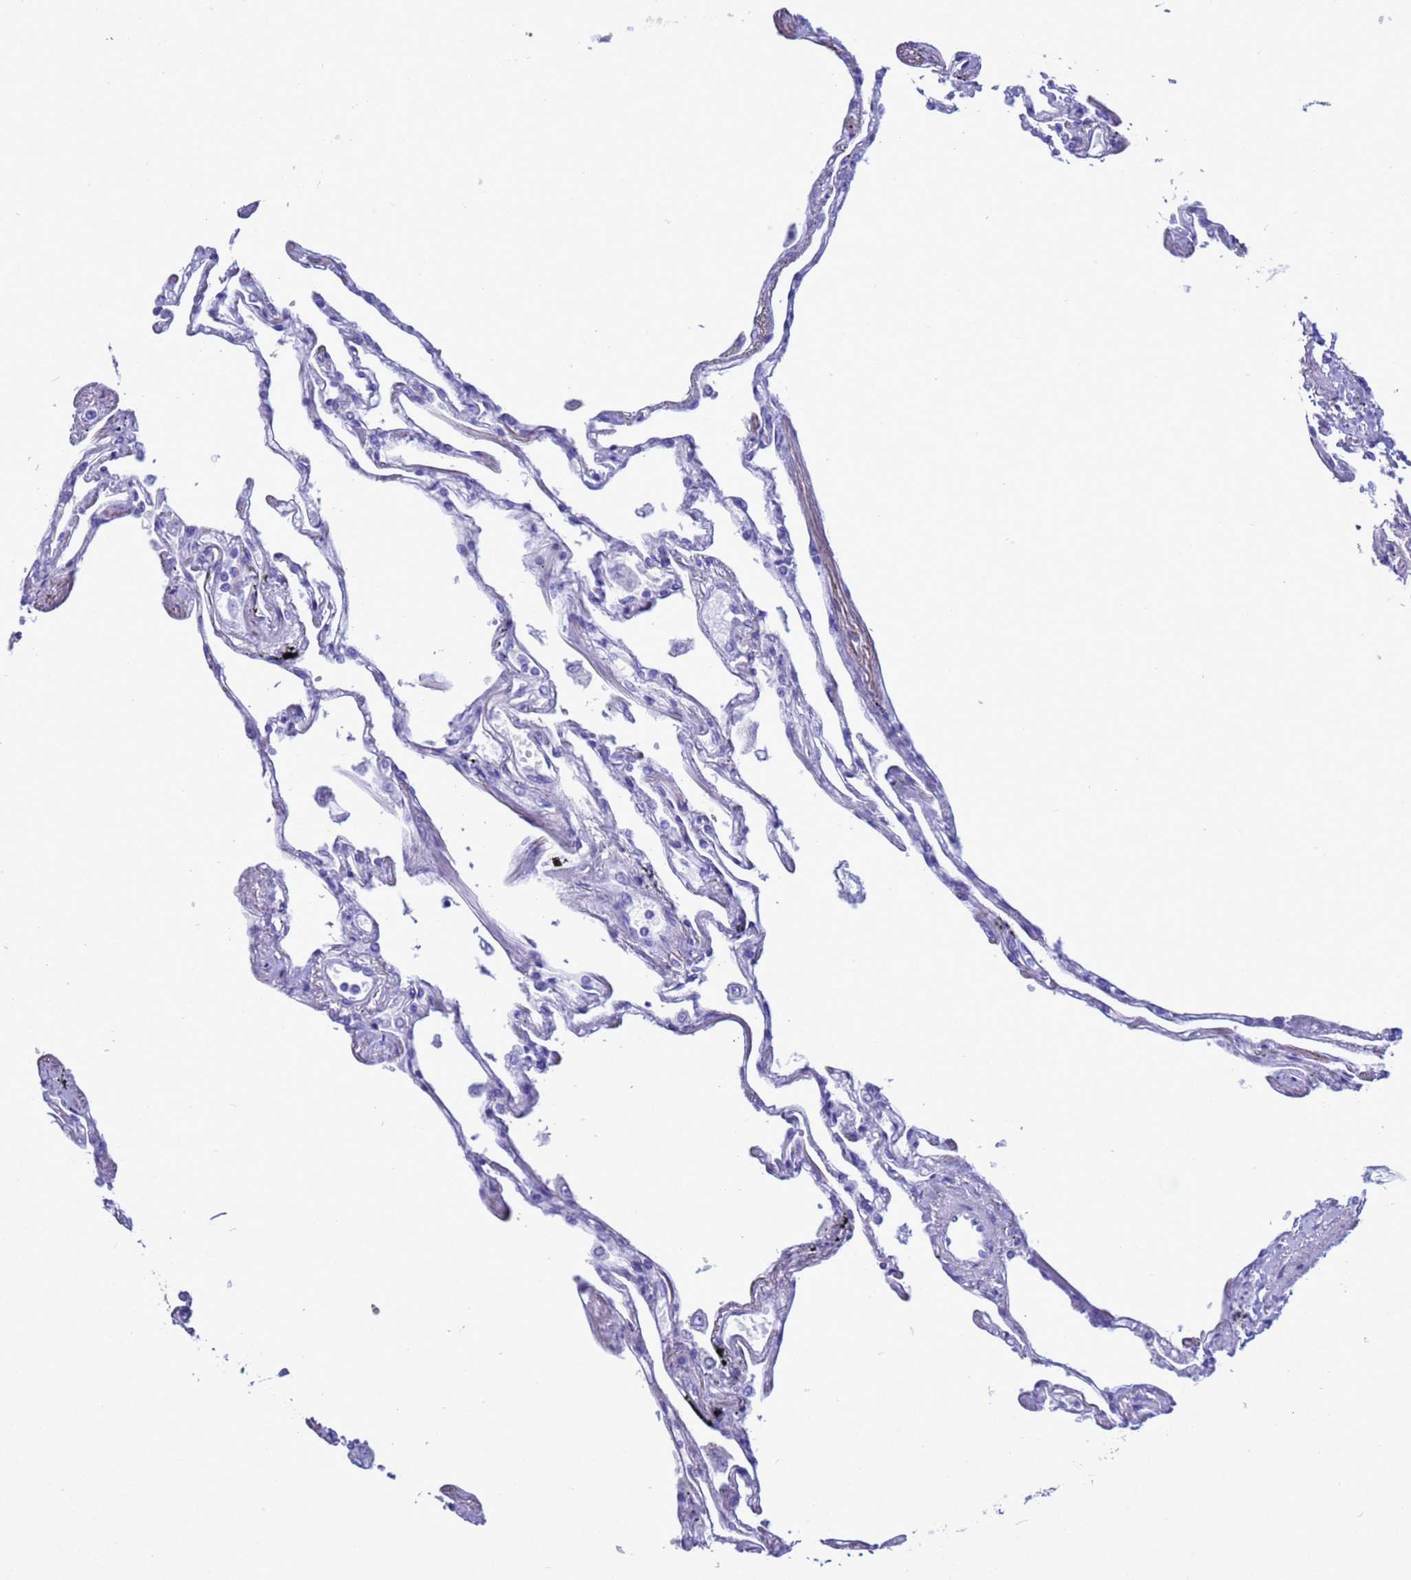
{"staining": {"intensity": "negative", "quantity": "none", "location": "none"}, "tissue": "lung", "cell_type": "Alveolar cells", "image_type": "normal", "snomed": [{"axis": "morphology", "description": "Normal tissue, NOS"}, {"axis": "topography", "description": "Lung"}], "caption": "Immunohistochemistry of normal lung exhibits no expression in alveolar cells. (Stains: DAB IHC with hematoxylin counter stain, Microscopy: brightfield microscopy at high magnification).", "gene": "AKR1C2", "patient": {"sex": "female", "age": 67}}